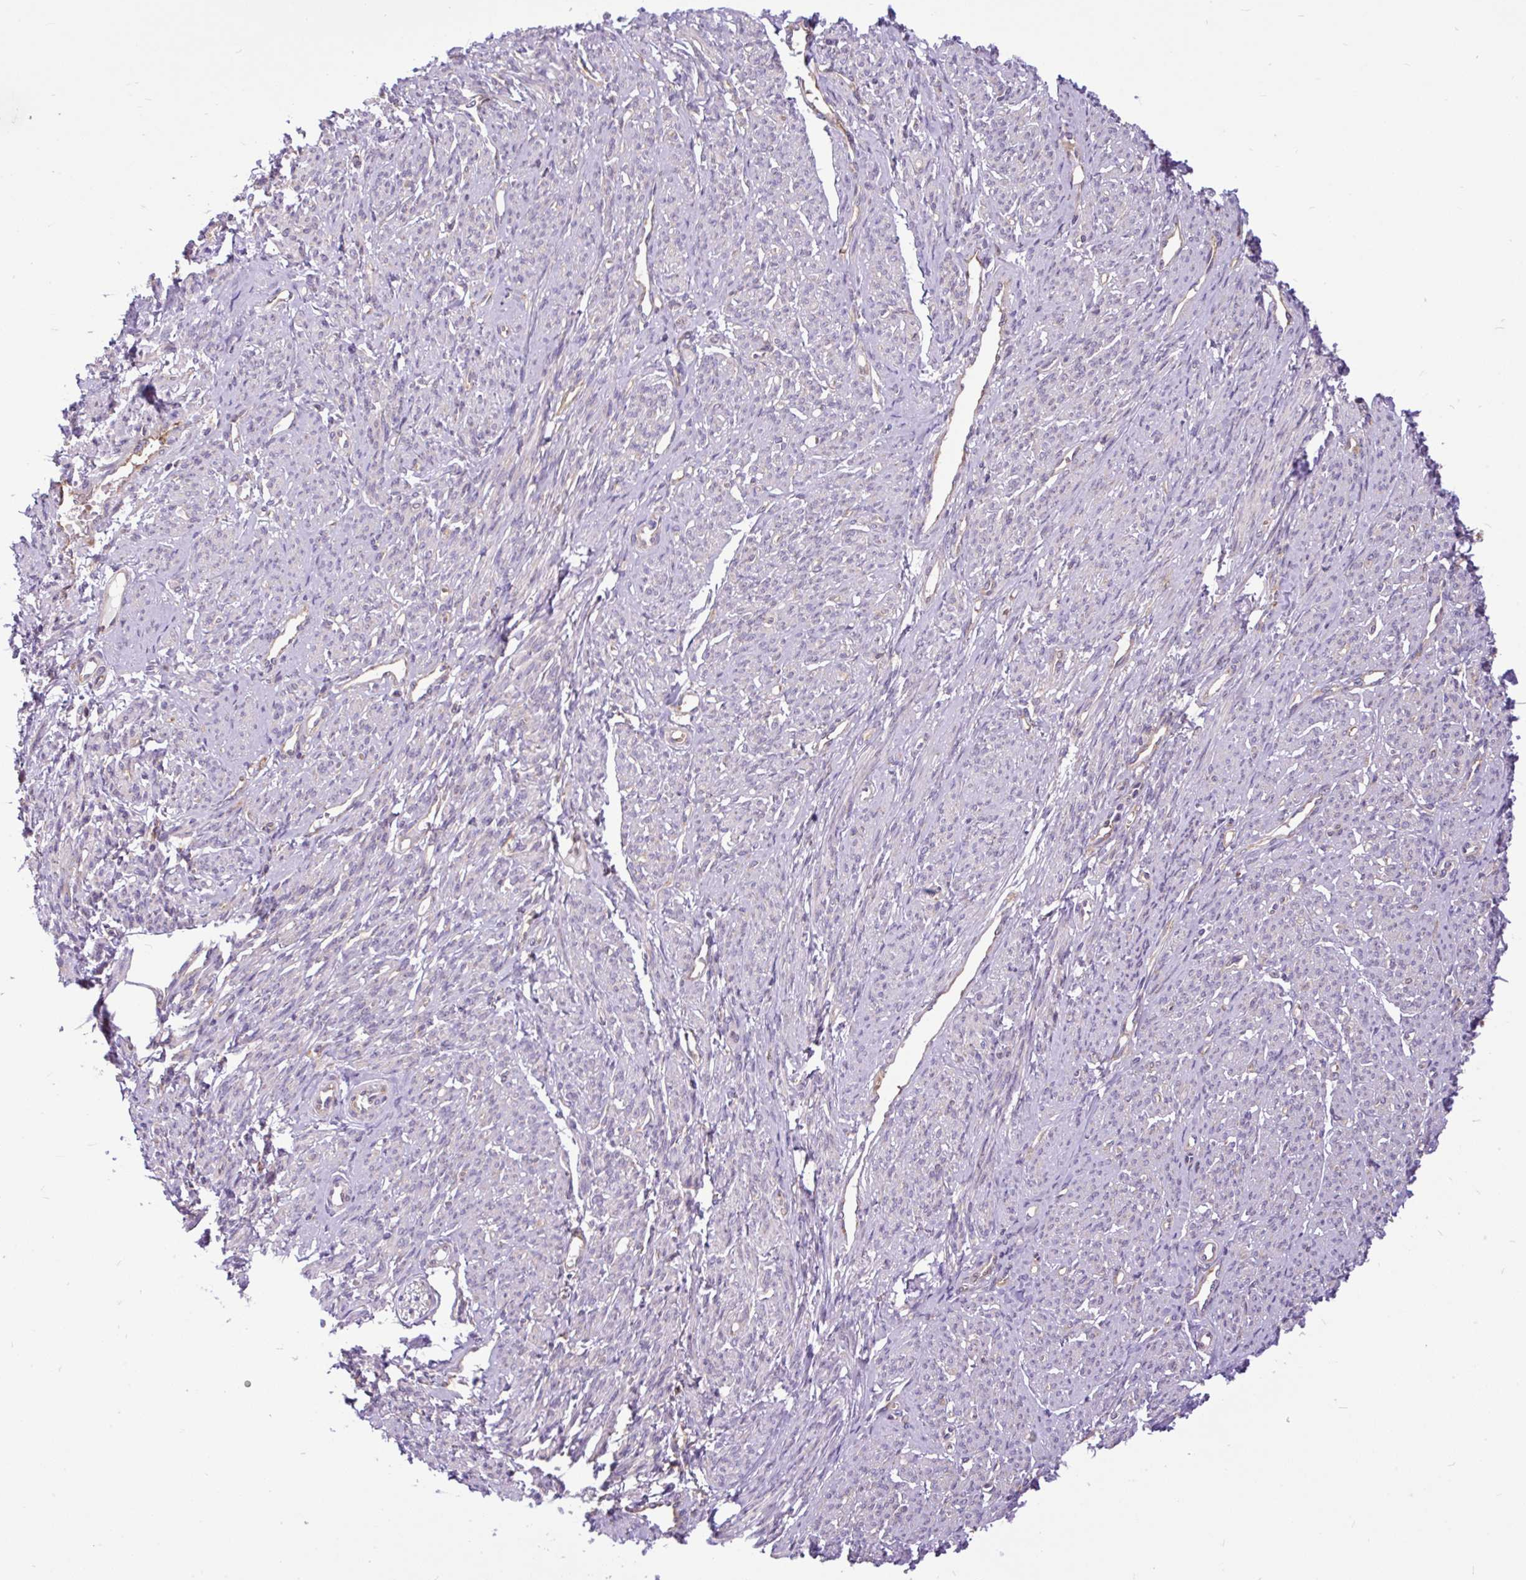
{"staining": {"intensity": "weak", "quantity": "<25%", "location": "cytoplasmic/membranous"}, "tissue": "smooth muscle", "cell_type": "Smooth muscle cells", "image_type": "normal", "snomed": [{"axis": "morphology", "description": "Normal tissue, NOS"}, {"axis": "topography", "description": "Smooth muscle"}], "caption": "This is an IHC photomicrograph of normal smooth muscle. There is no staining in smooth muscle cells.", "gene": "TRIM17", "patient": {"sex": "female", "age": 65}}